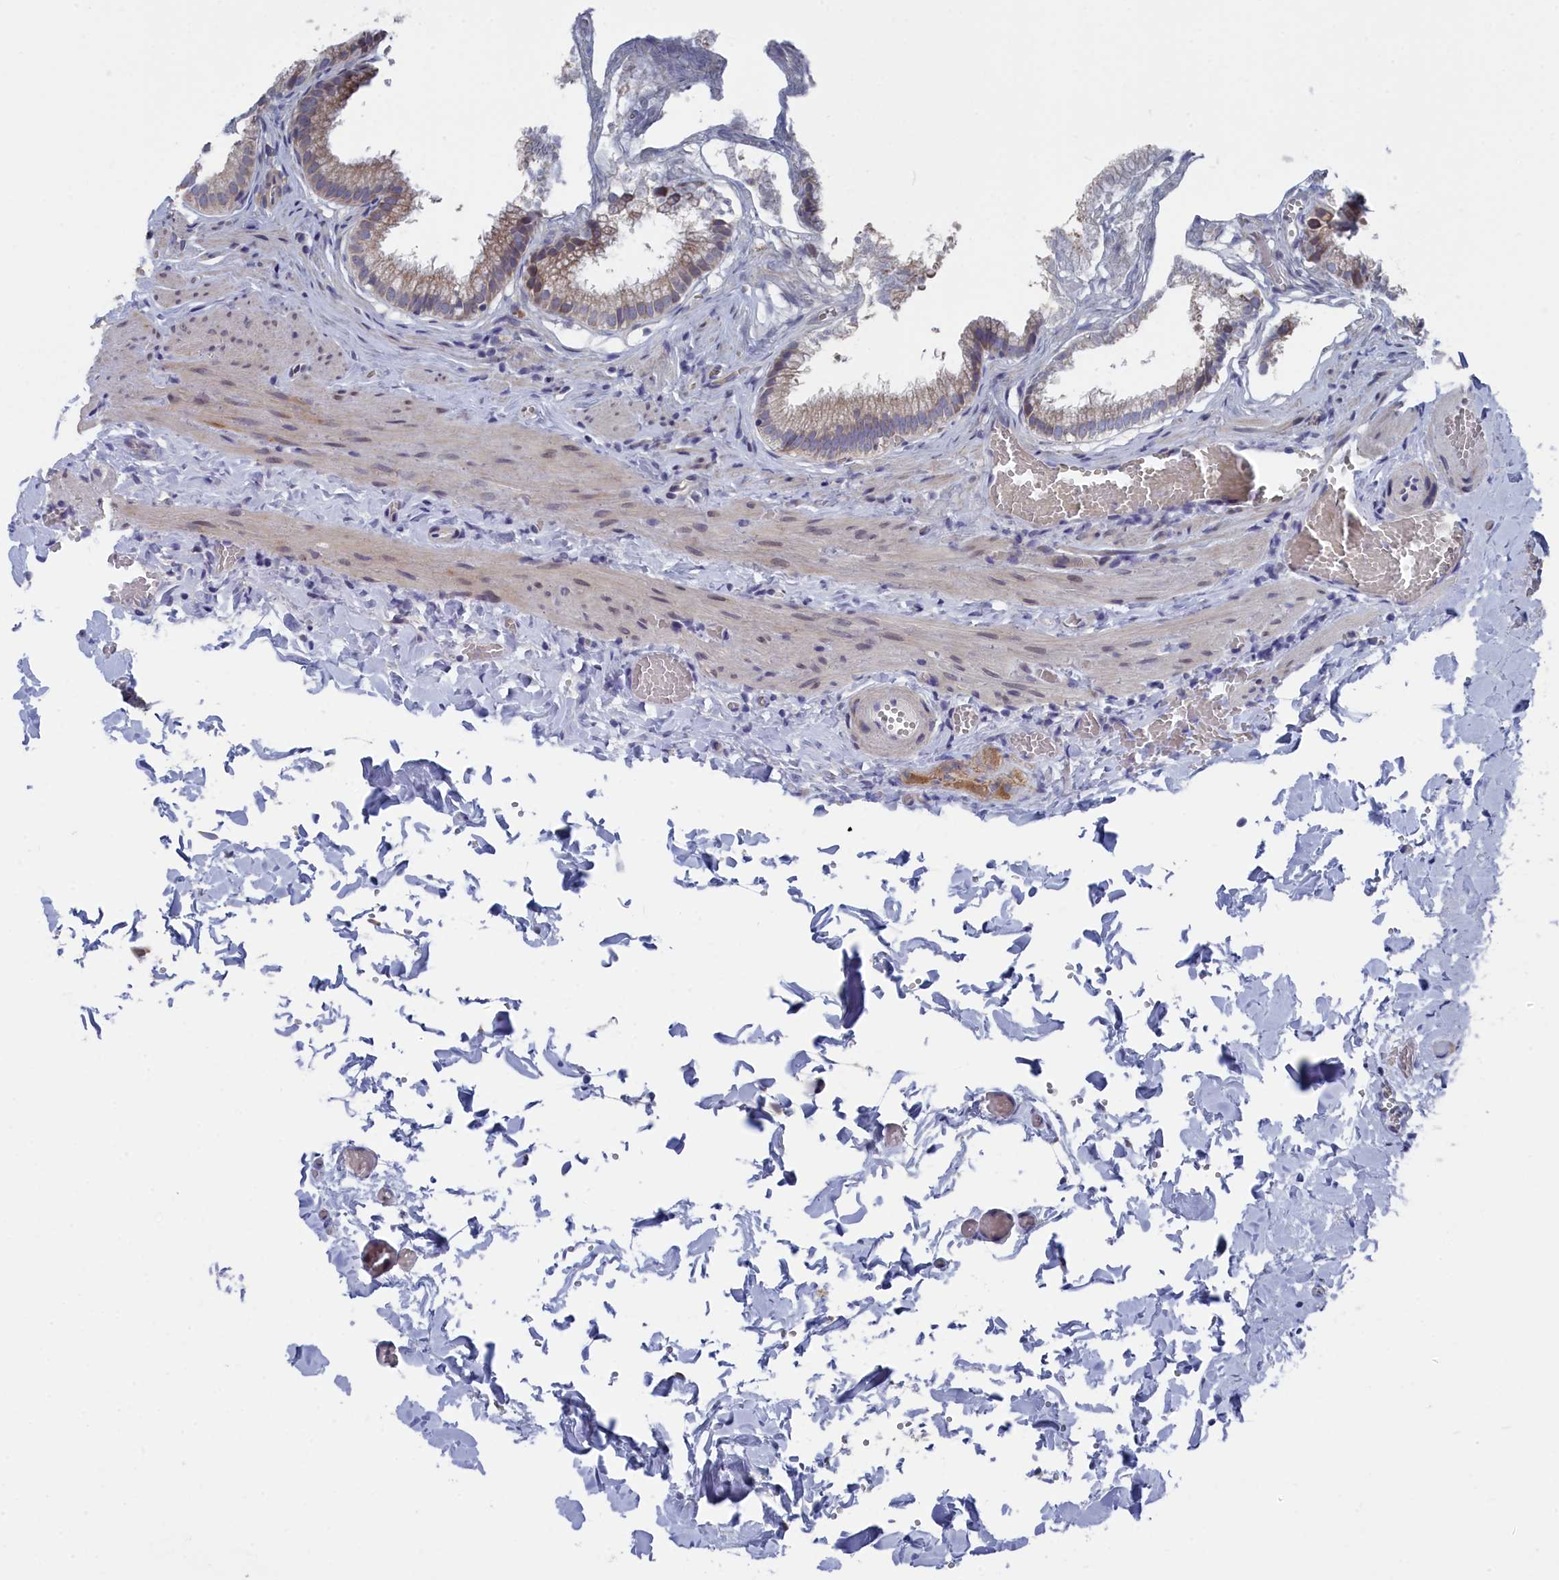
{"staining": {"intensity": "moderate", "quantity": ">75%", "location": "cytoplasmic/membranous"}, "tissue": "gallbladder", "cell_type": "Glandular cells", "image_type": "normal", "snomed": [{"axis": "morphology", "description": "Normal tissue, NOS"}, {"axis": "topography", "description": "Gallbladder"}], "caption": "Immunohistochemistry (IHC) (DAB) staining of normal human gallbladder demonstrates moderate cytoplasmic/membranous protein staining in about >75% of glandular cells.", "gene": "TMEM161A", "patient": {"sex": "male", "age": 38}}